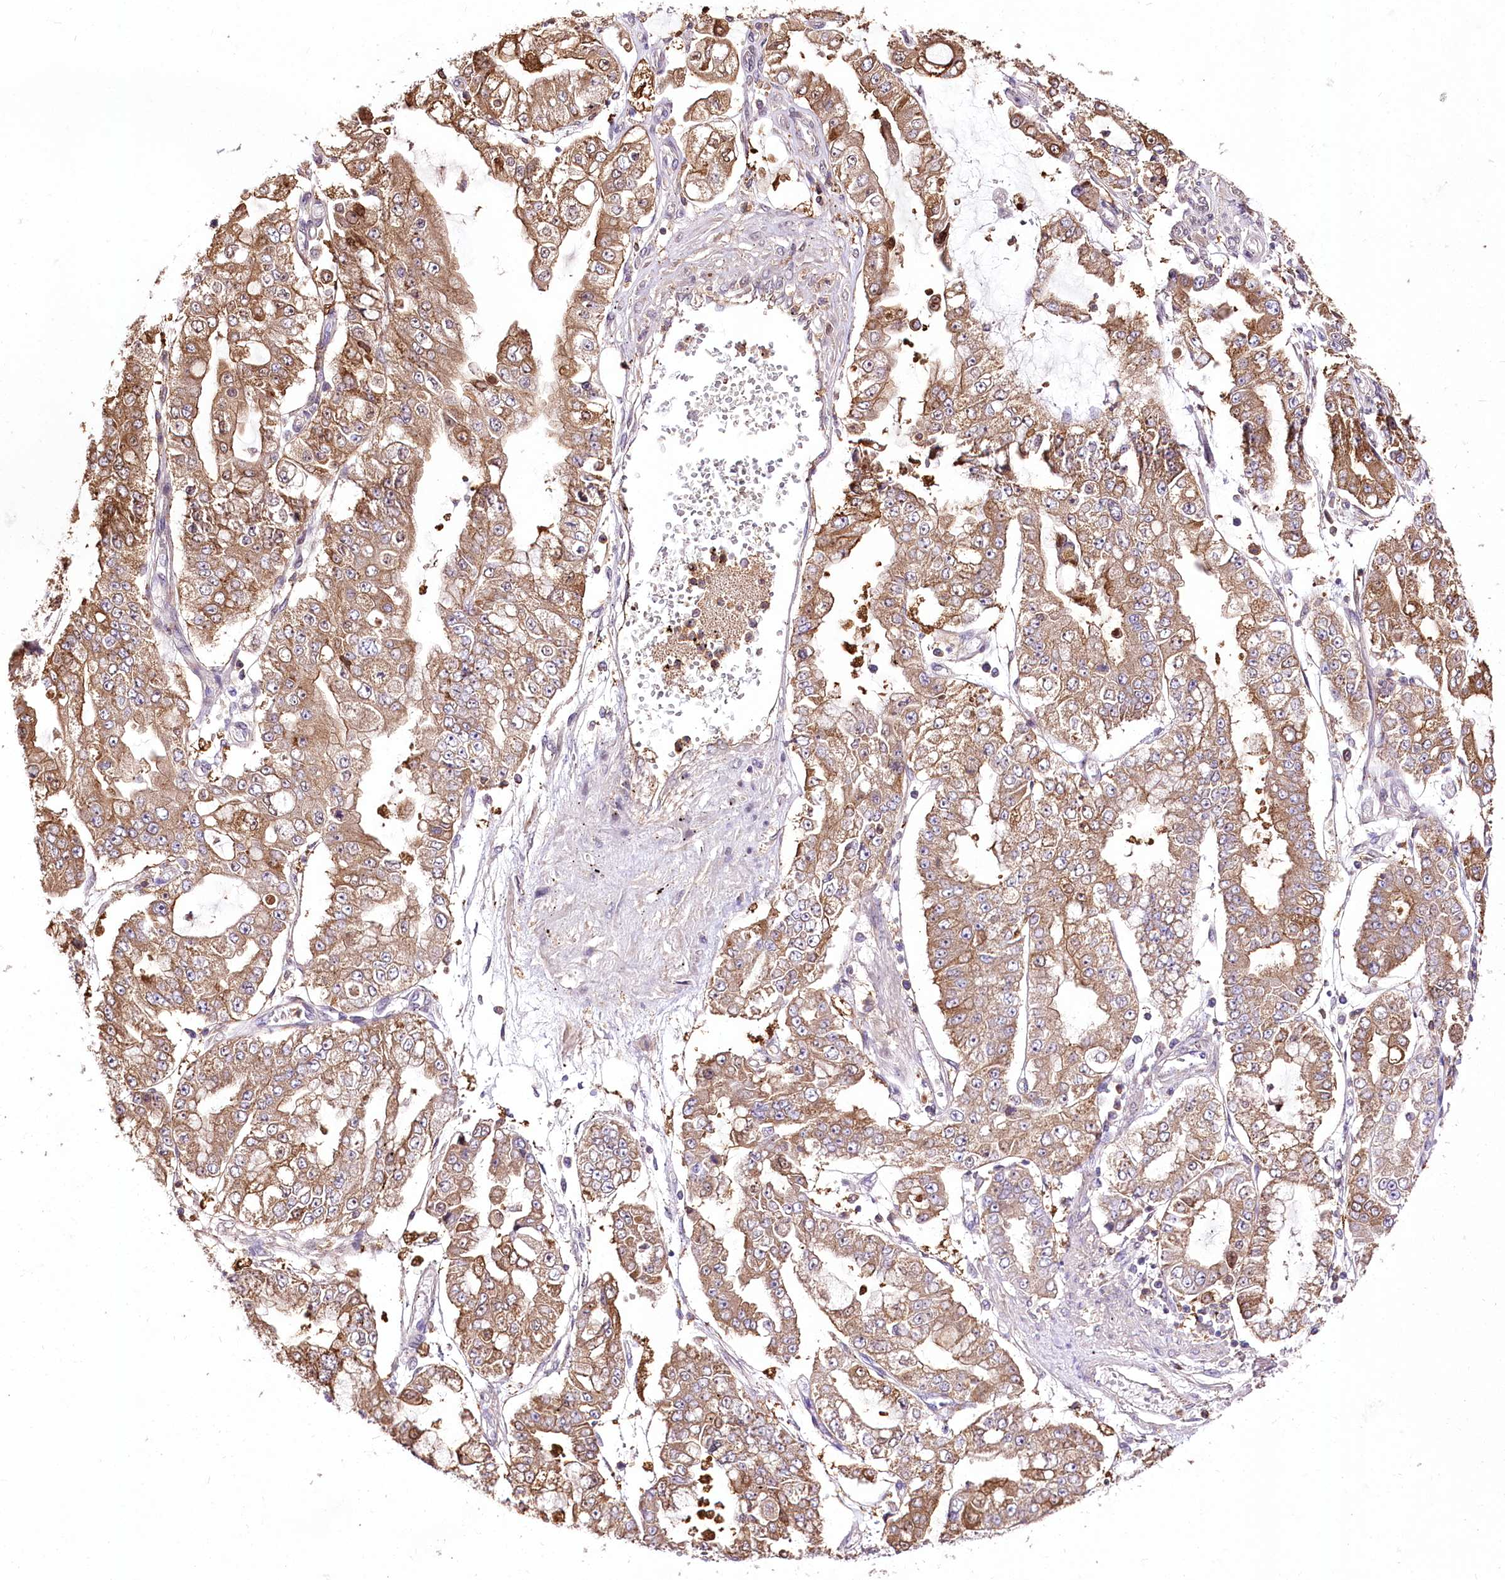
{"staining": {"intensity": "moderate", "quantity": ">75%", "location": "cytoplasmic/membranous"}, "tissue": "stomach cancer", "cell_type": "Tumor cells", "image_type": "cancer", "snomed": [{"axis": "morphology", "description": "Adenocarcinoma, NOS"}, {"axis": "topography", "description": "Stomach"}], "caption": "An IHC image of tumor tissue is shown. Protein staining in brown highlights moderate cytoplasmic/membranous positivity in stomach cancer (adenocarcinoma) within tumor cells.", "gene": "UGP2", "patient": {"sex": "male", "age": 76}}